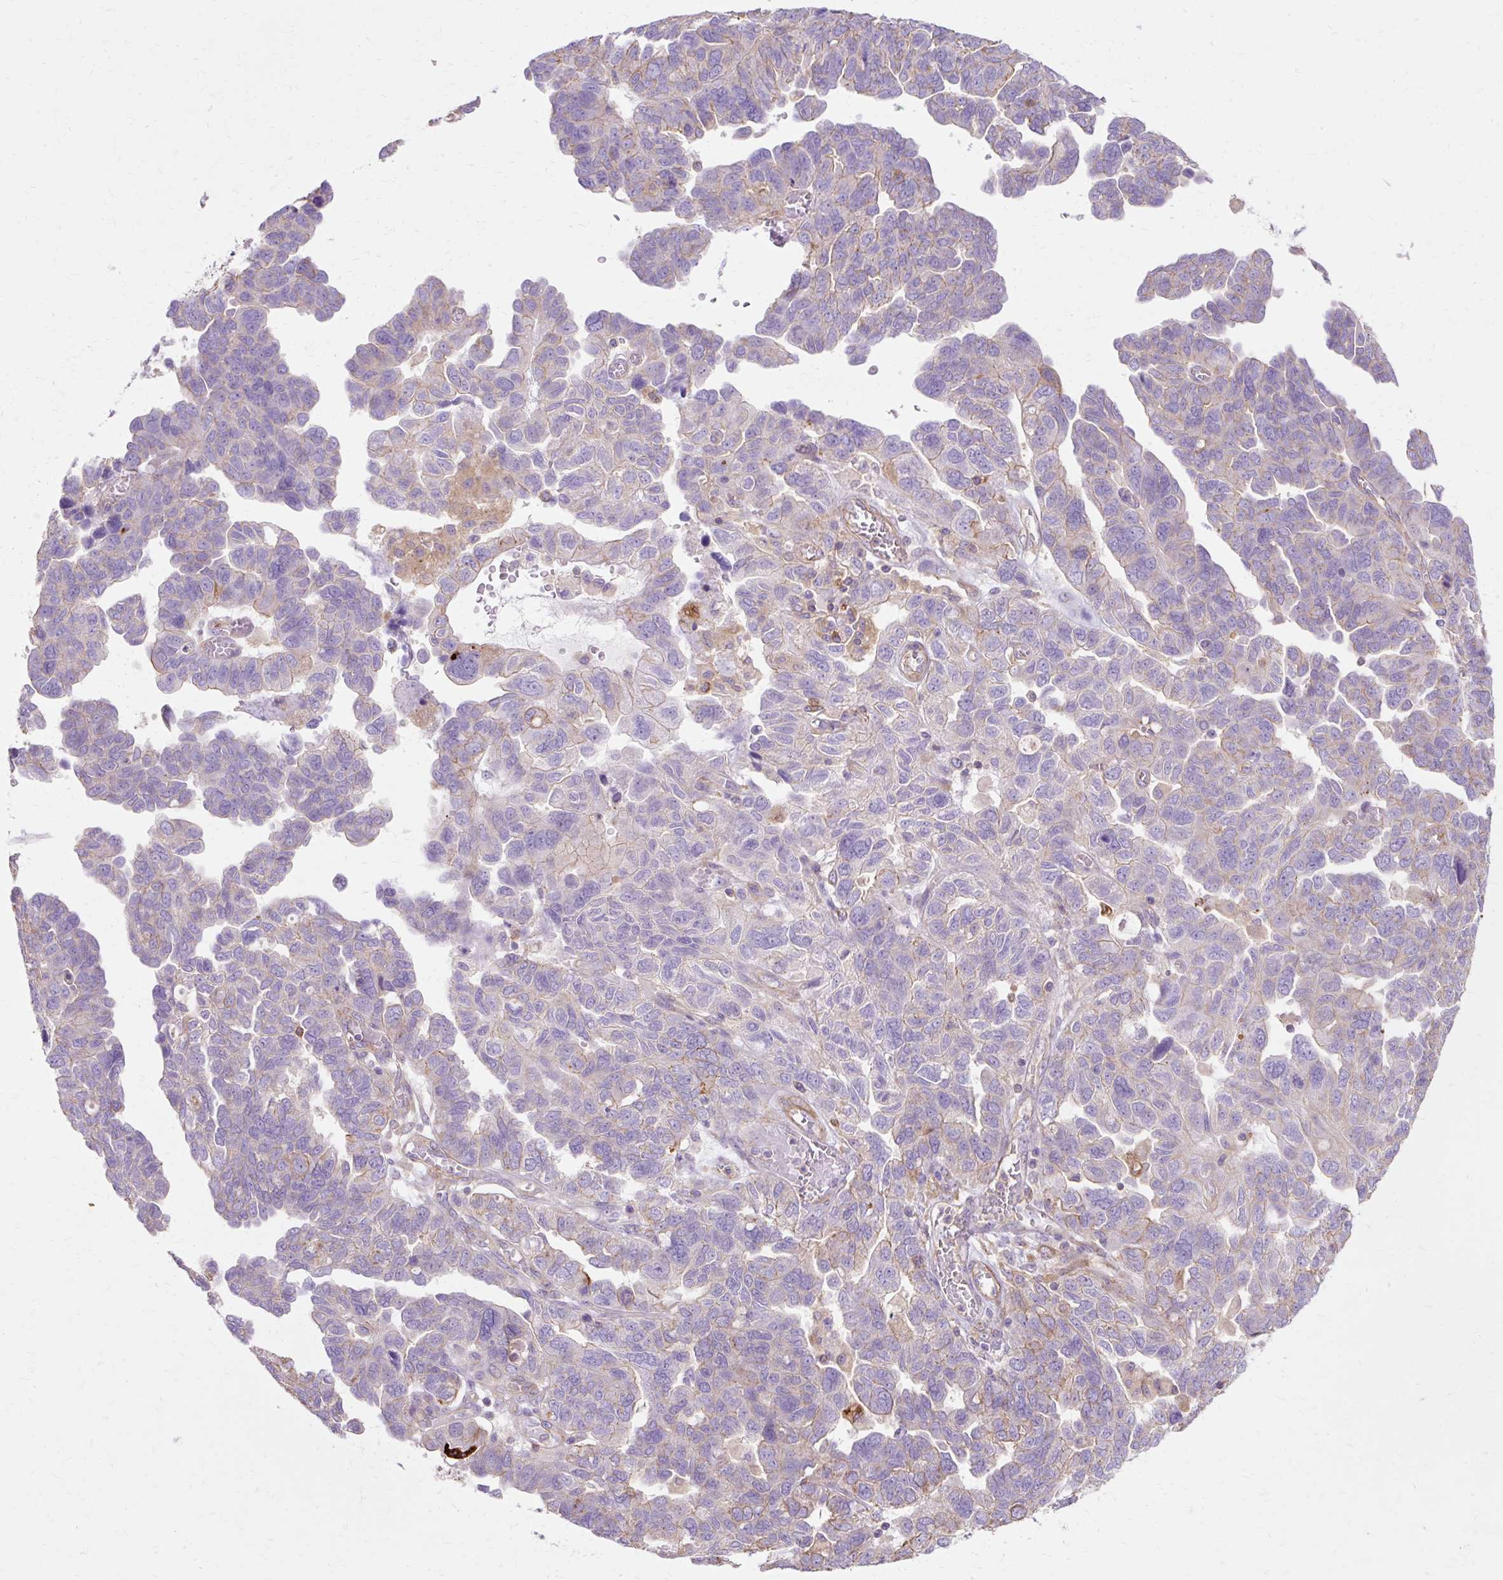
{"staining": {"intensity": "weak", "quantity": "<25%", "location": "cytoplasmic/membranous"}, "tissue": "ovarian cancer", "cell_type": "Tumor cells", "image_type": "cancer", "snomed": [{"axis": "morphology", "description": "Cystadenocarcinoma, serous, NOS"}, {"axis": "topography", "description": "Ovary"}], "caption": "IHC of ovarian cancer exhibits no positivity in tumor cells.", "gene": "TBC1D2B", "patient": {"sex": "female", "age": 64}}